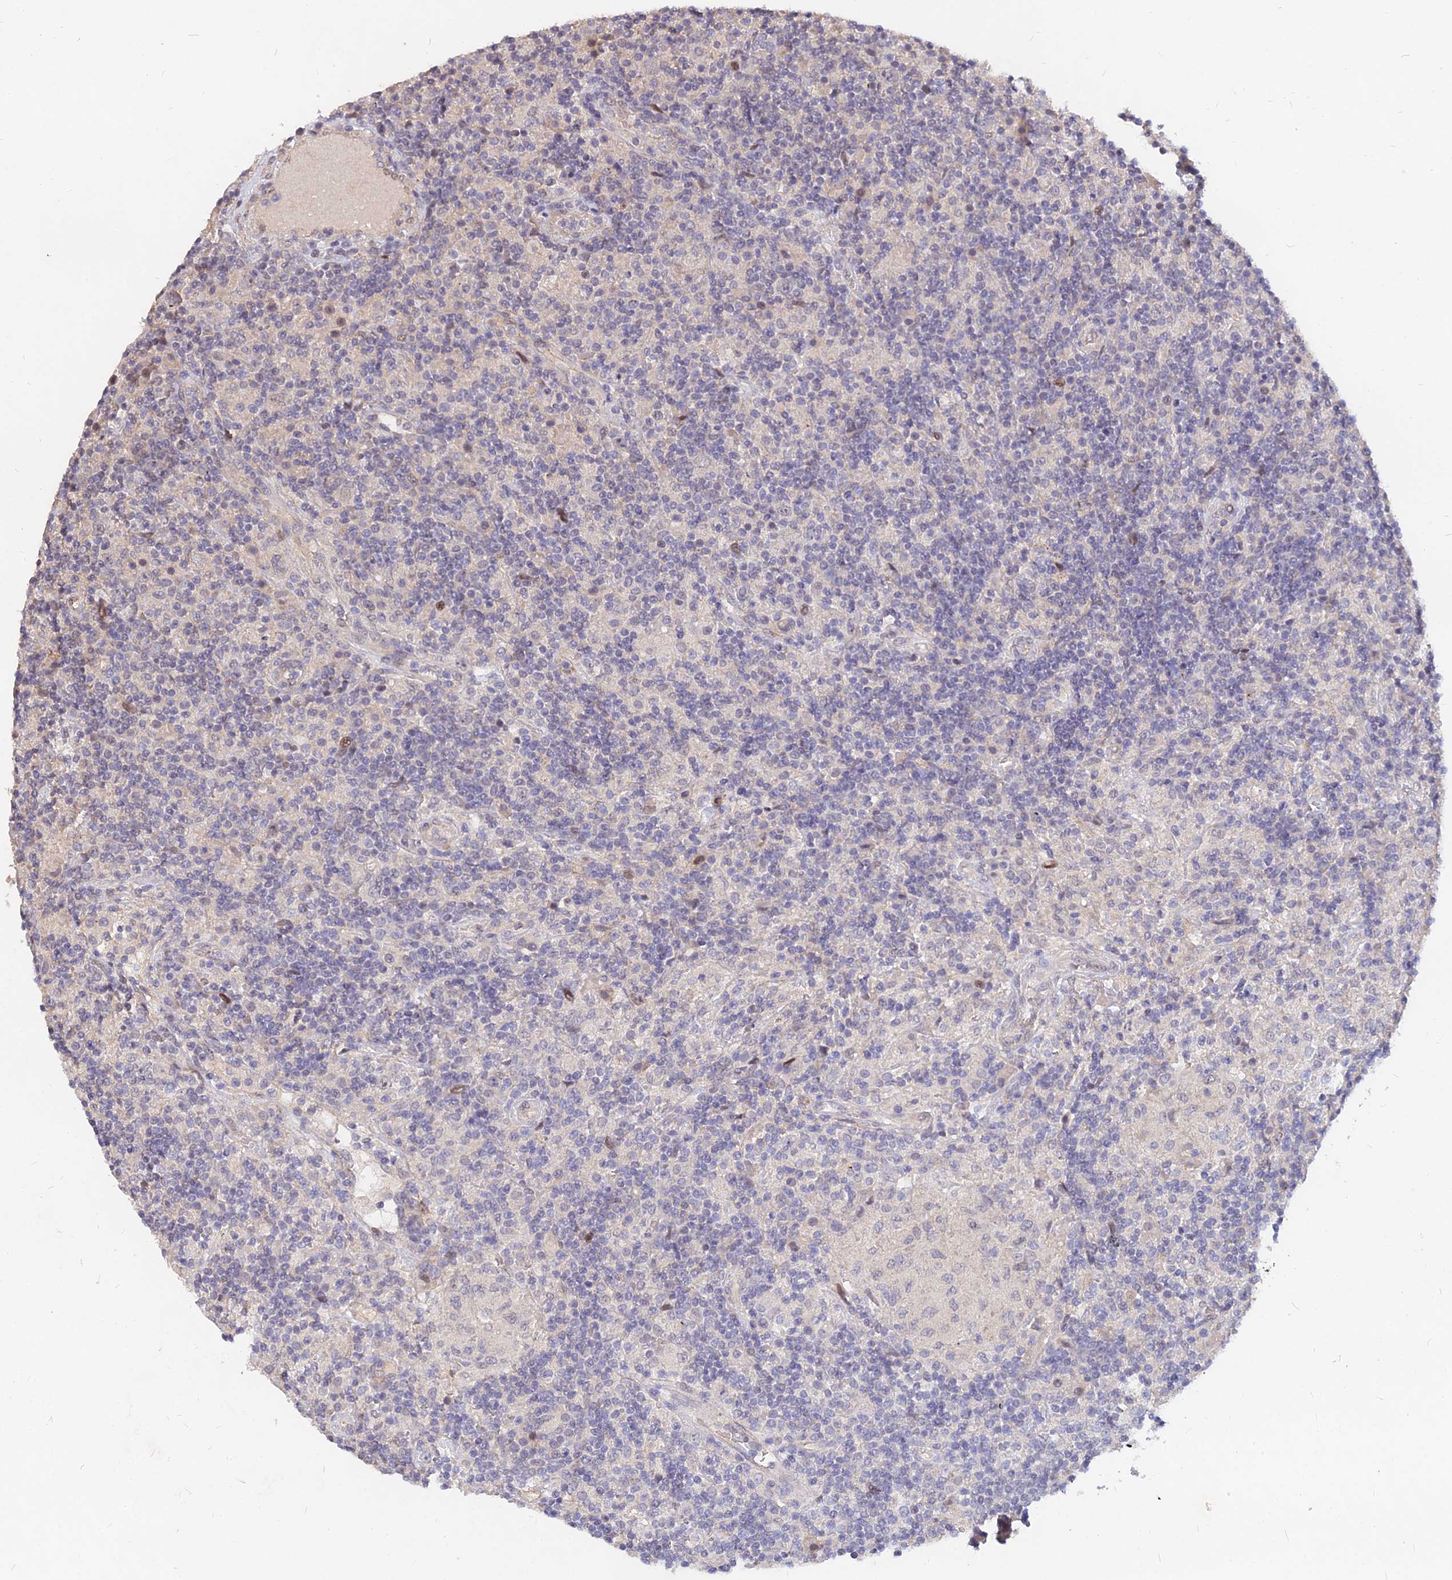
{"staining": {"intensity": "weak", "quantity": "25%-75%", "location": "nuclear"}, "tissue": "lymphoma", "cell_type": "Tumor cells", "image_type": "cancer", "snomed": [{"axis": "morphology", "description": "Hodgkin's disease, NOS"}, {"axis": "topography", "description": "Lymph node"}], "caption": "Lymphoma stained for a protein exhibits weak nuclear positivity in tumor cells.", "gene": "C11orf68", "patient": {"sex": "male", "age": 70}}